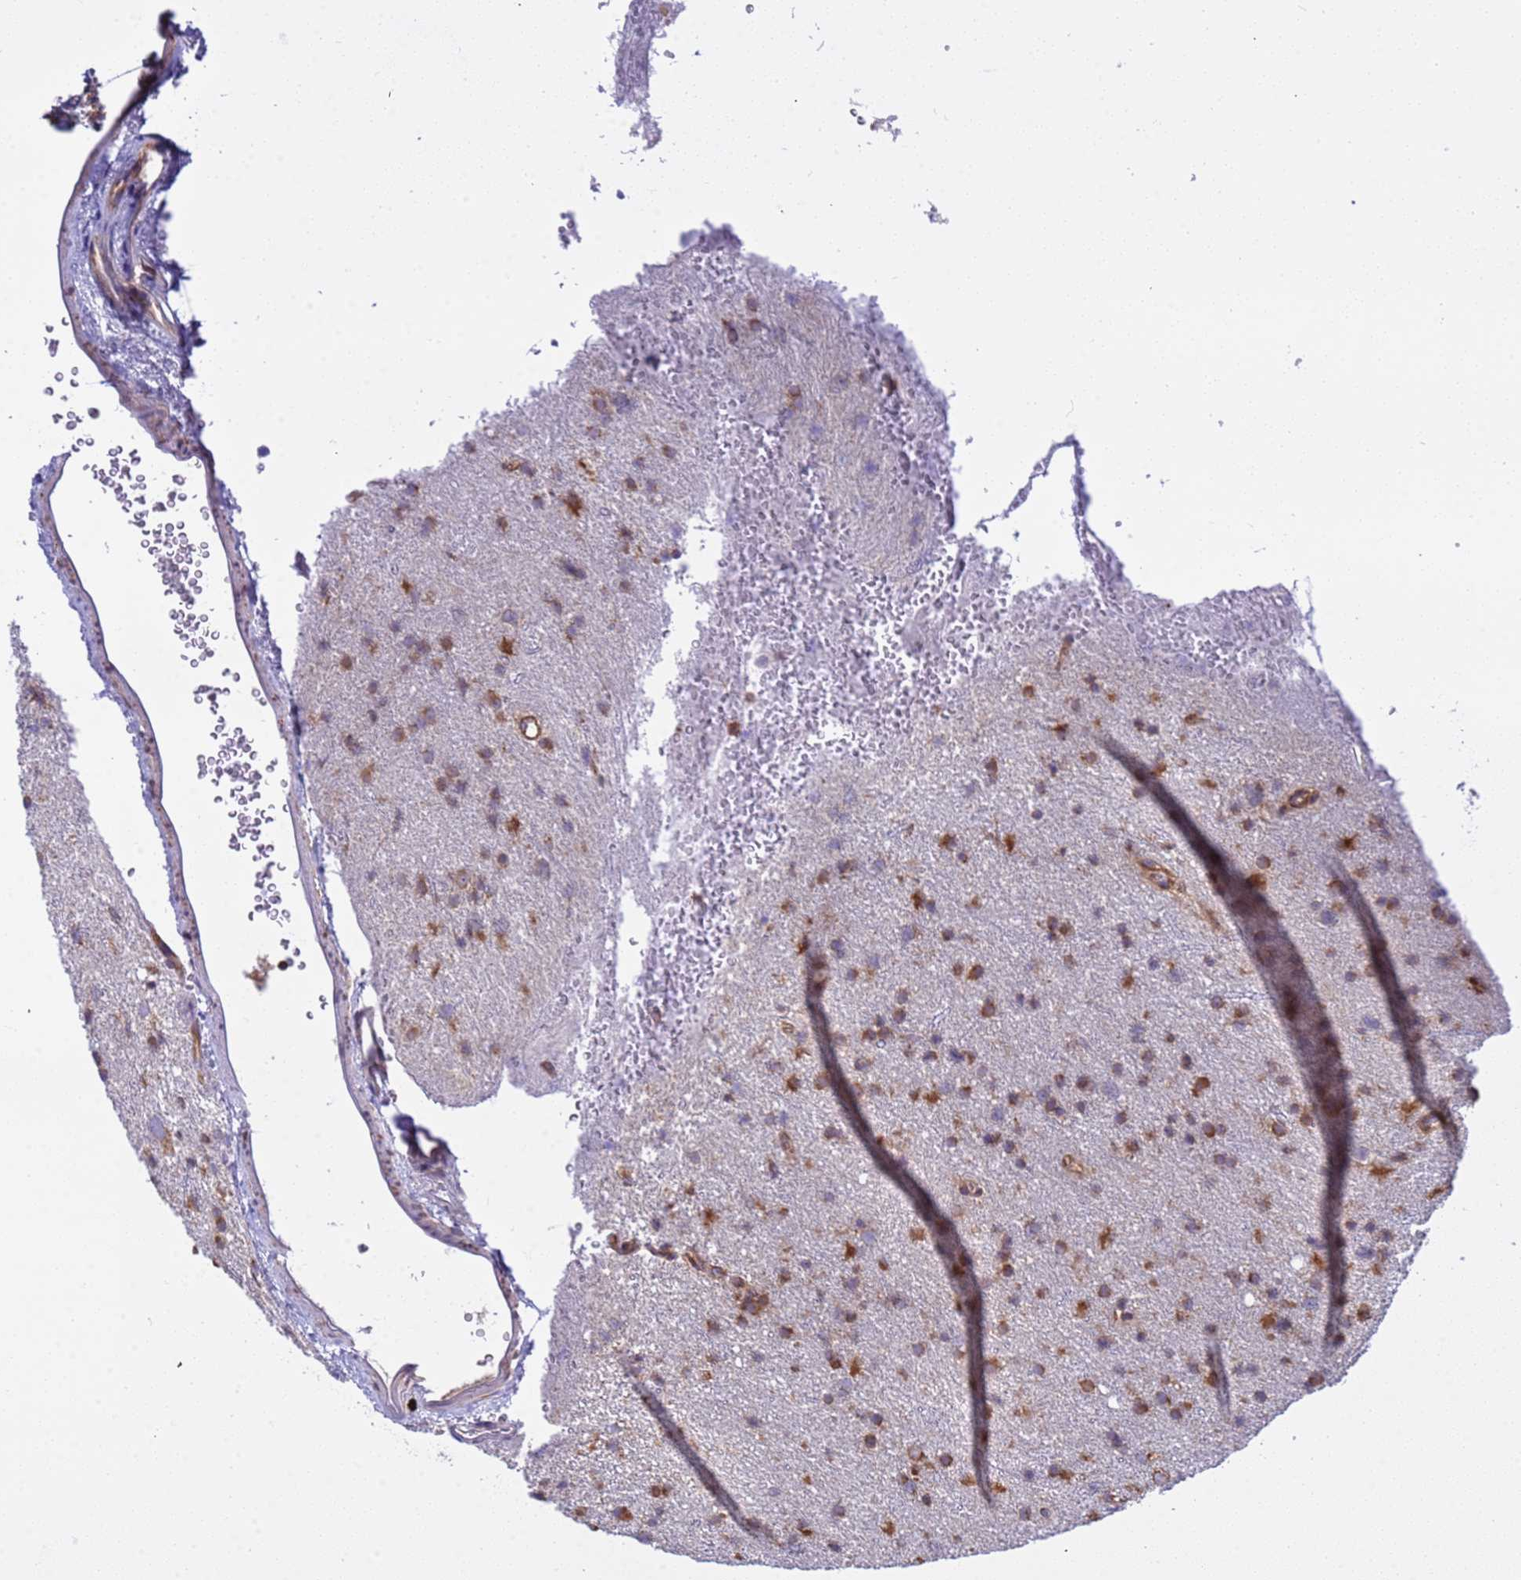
{"staining": {"intensity": "moderate", "quantity": ">75%", "location": "cytoplasmic/membranous"}, "tissue": "glioma", "cell_type": "Tumor cells", "image_type": "cancer", "snomed": [{"axis": "morphology", "description": "Glioma, malignant, Low grade"}, {"axis": "topography", "description": "Cerebral cortex"}], "caption": "Glioma stained with immunohistochemistry exhibits moderate cytoplasmic/membranous staining in approximately >75% of tumor cells. The staining is performed using DAB (3,3'-diaminobenzidine) brown chromogen to label protein expression. The nuclei are counter-stained blue using hematoxylin.", "gene": "RPL36", "patient": {"sex": "female", "age": 39}}